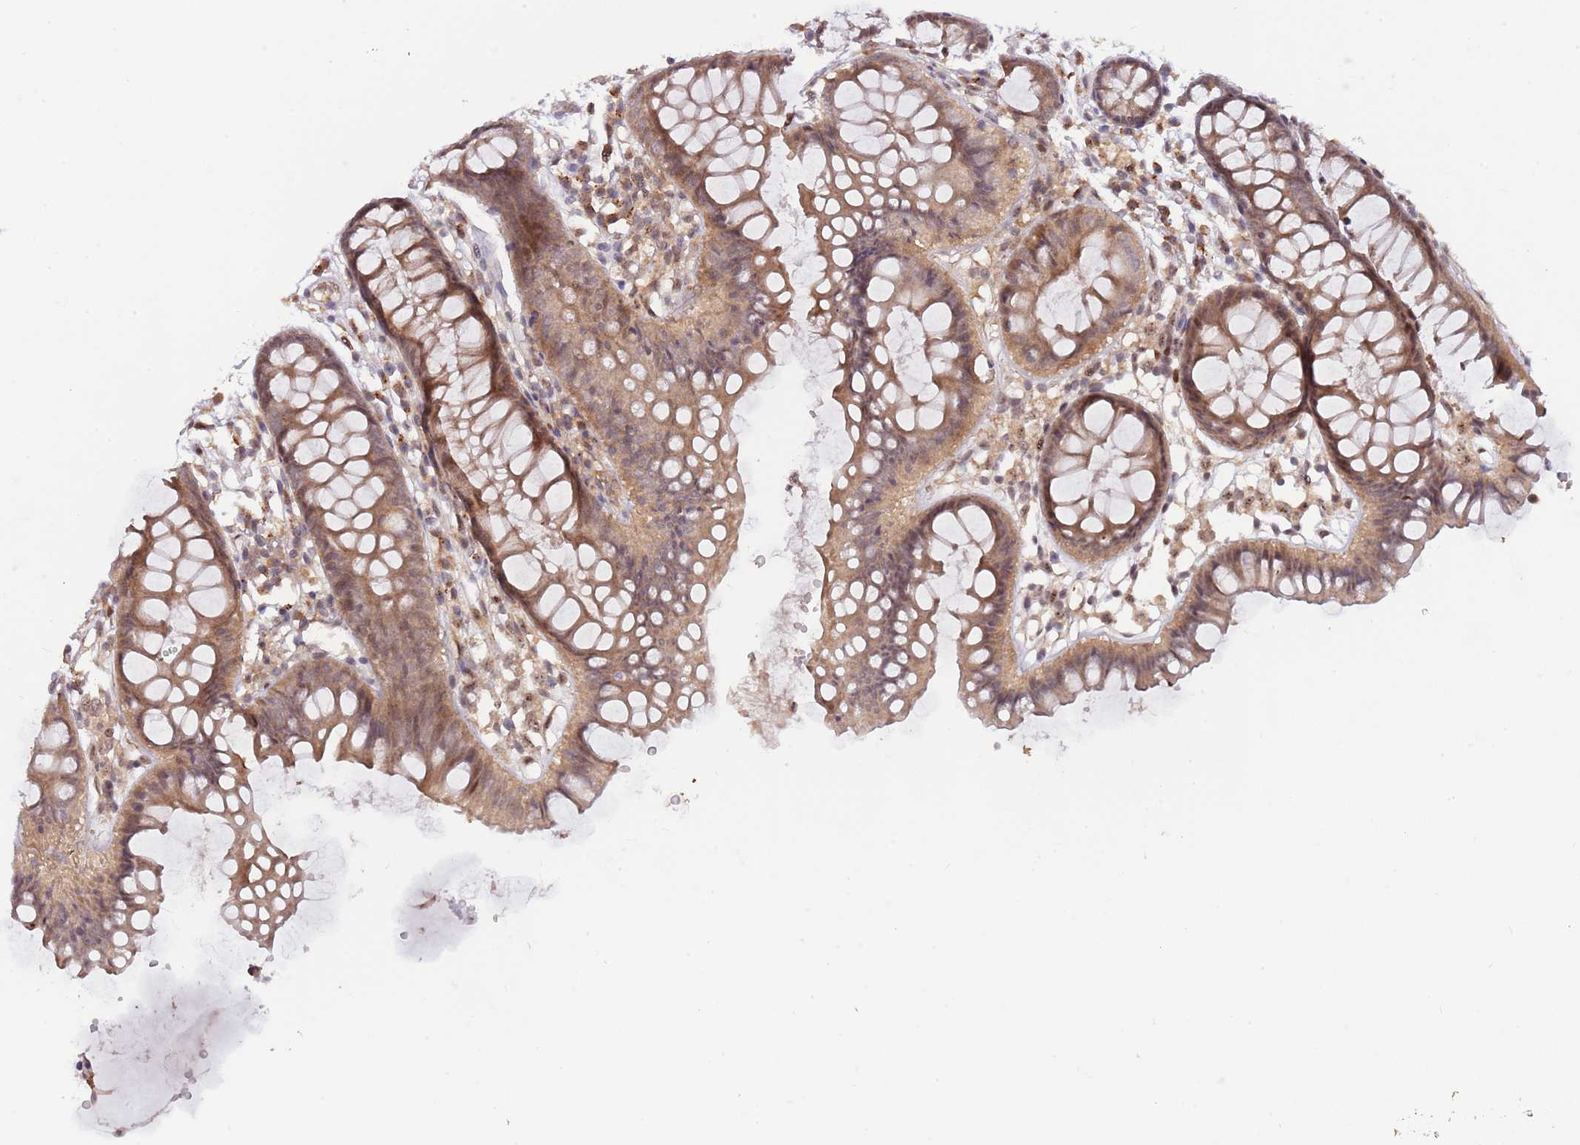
{"staining": {"intensity": "moderate", "quantity": ">75%", "location": "cytoplasmic/membranous,nuclear"}, "tissue": "colon", "cell_type": "Endothelial cells", "image_type": "normal", "snomed": [{"axis": "morphology", "description": "Normal tissue, NOS"}, {"axis": "topography", "description": "Colon"}], "caption": "A brown stain shows moderate cytoplasmic/membranous,nuclear staining of a protein in endothelial cells of benign colon.", "gene": "PRR16", "patient": {"sex": "female", "age": 84}}